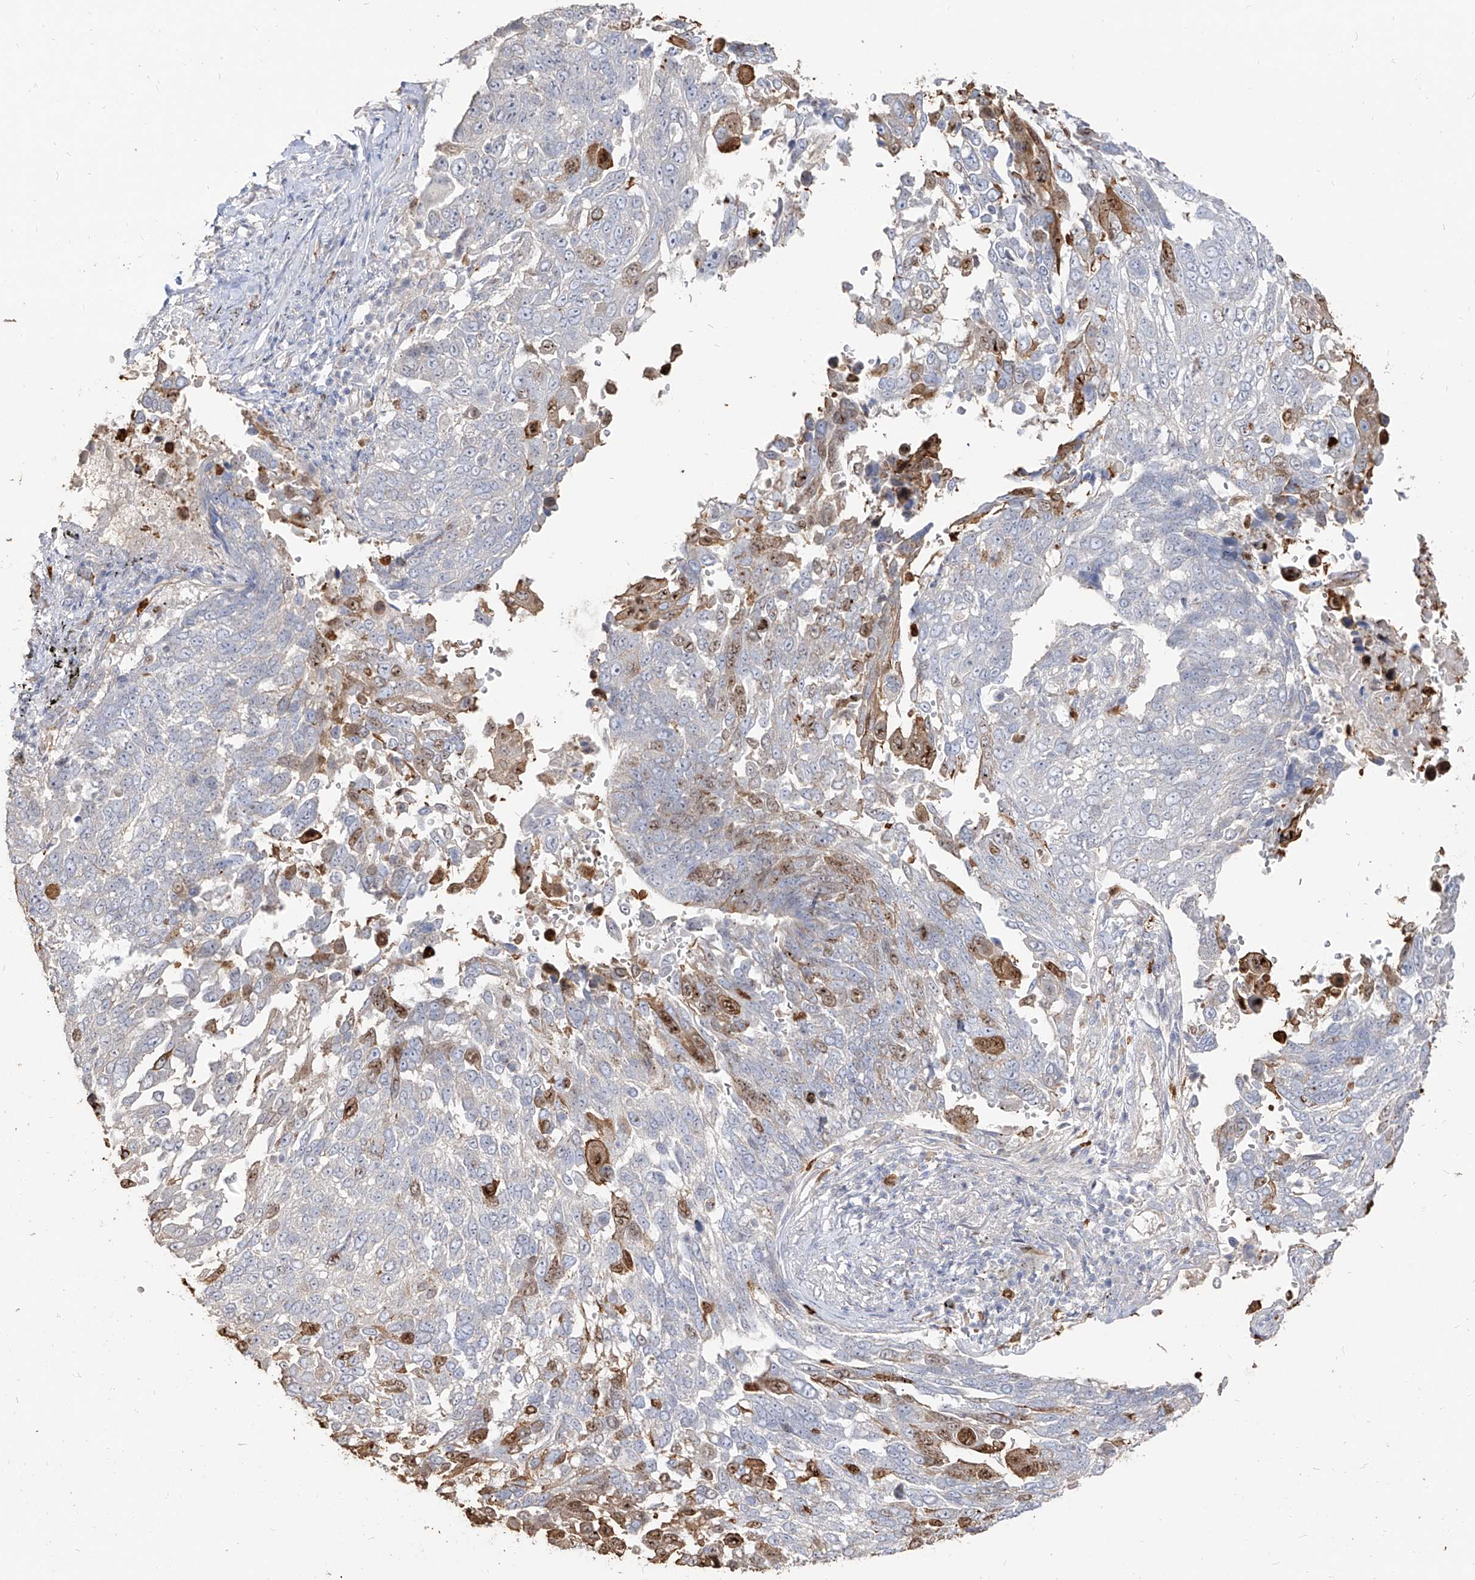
{"staining": {"intensity": "moderate", "quantity": "<25%", "location": "cytoplasmic/membranous,nuclear"}, "tissue": "lung cancer", "cell_type": "Tumor cells", "image_type": "cancer", "snomed": [{"axis": "morphology", "description": "Squamous cell carcinoma, NOS"}, {"axis": "topography", "description": "Lung"}], "caption": "This is a micrograph of immunohistochemistry staining of lung cancer (squamous cell carcinoma), which shows moderate staining in the cytoplasmic/membranous and nuclear of tumor cells.", "gene": "ZNF227", "patient": {"sex": "male", "age": 66}}